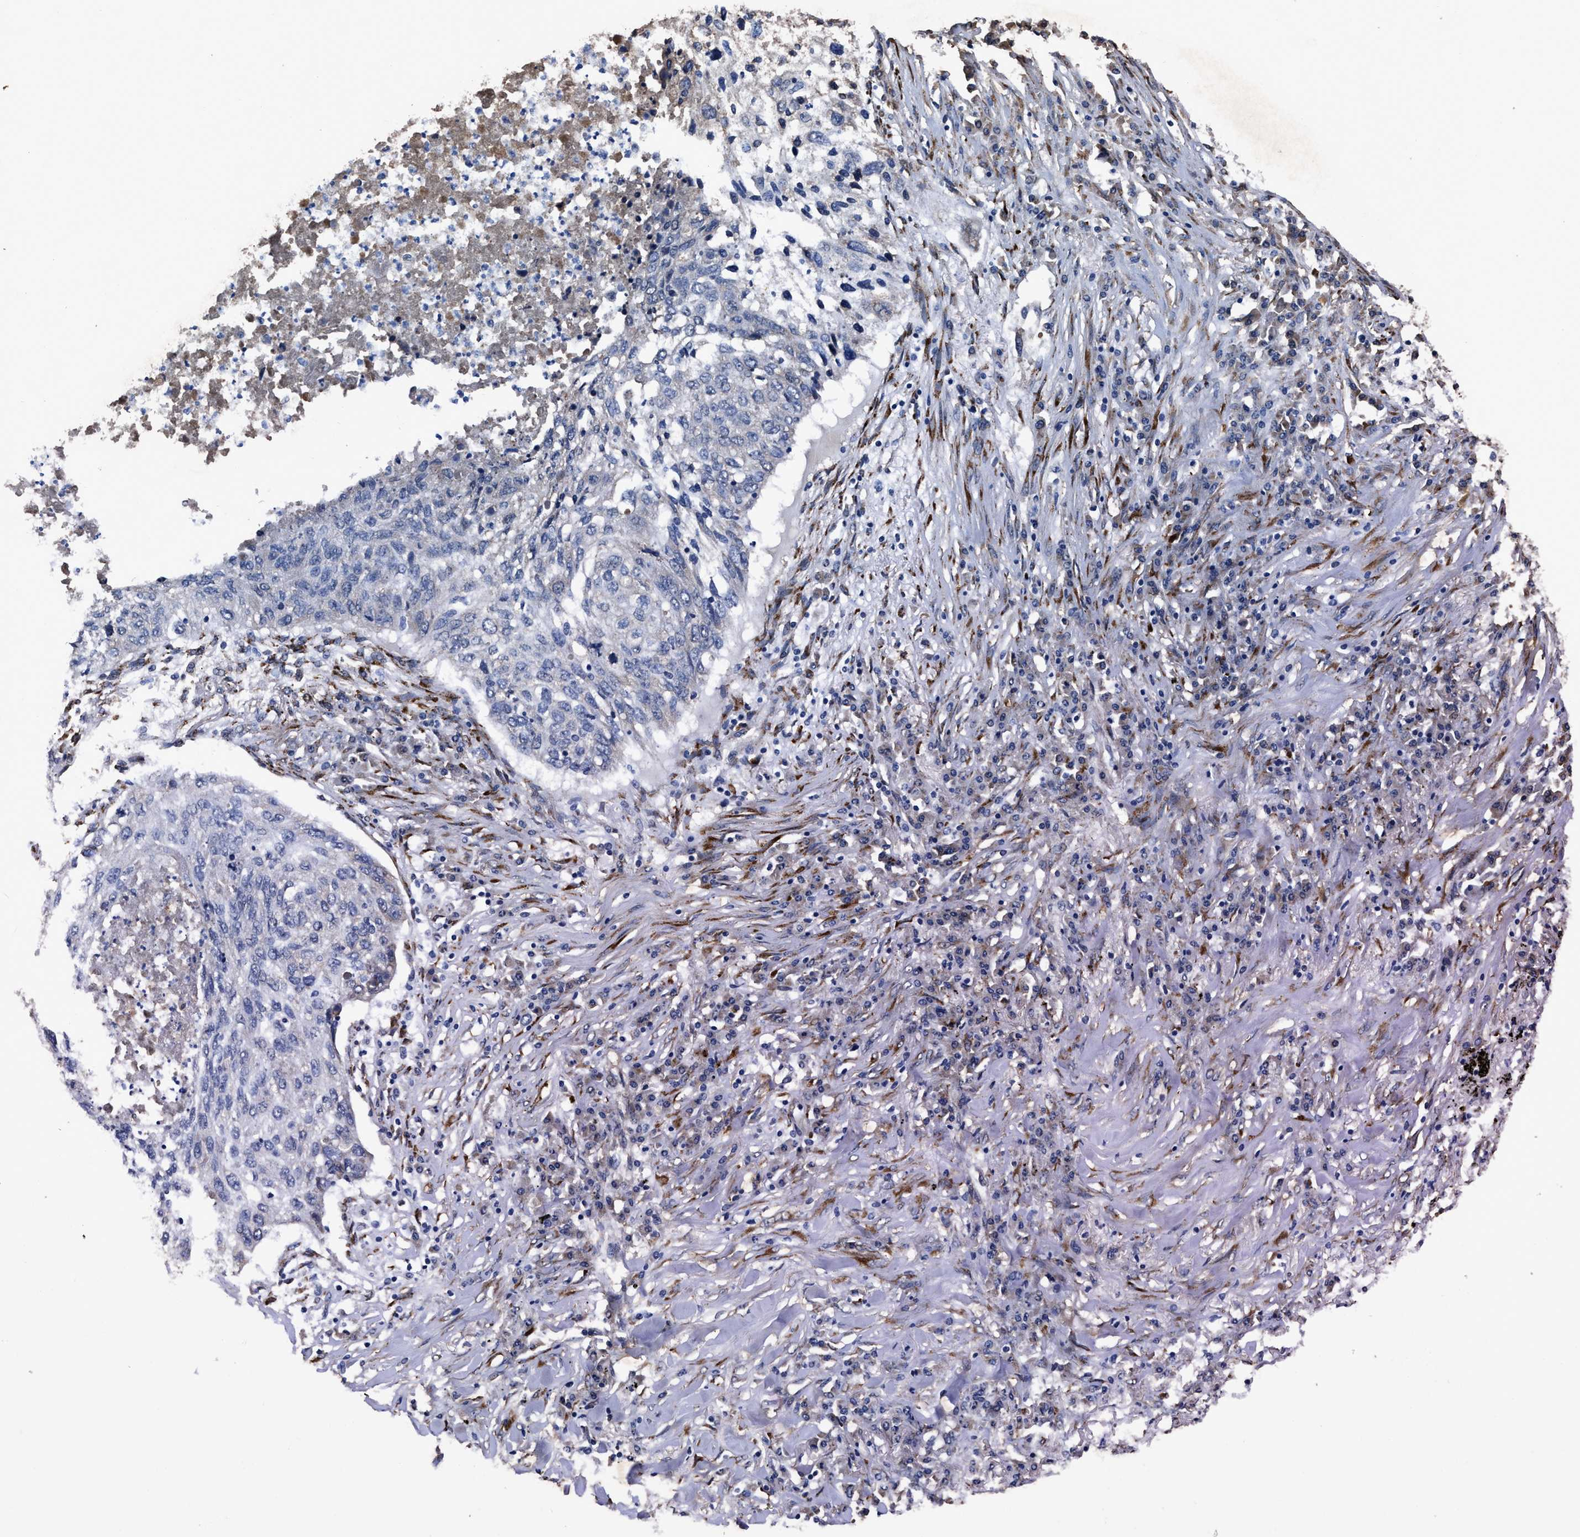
{"staining": {"intensity": "negative", "quantity": "none", "location": "none"}, "tissue": "lung cancer", "cell_type": "Tumor cells", "image_type": "cancer", "snomed": [{"axis": "morphology", "description": "Squamous cell carcinoma, NOS"}, {"axis": "topography", "description": "Lung"}], "caption": "Lung cancer was stained to show a protein in brown. There is no significant staining in tumor cells. (DAB (3,3'-diaminobenzidine) immunohistochemistry (IHC) with hematoxylin counter stain).", "gene": "IDNK", "patient": {"sex": "female", "age": 63}}